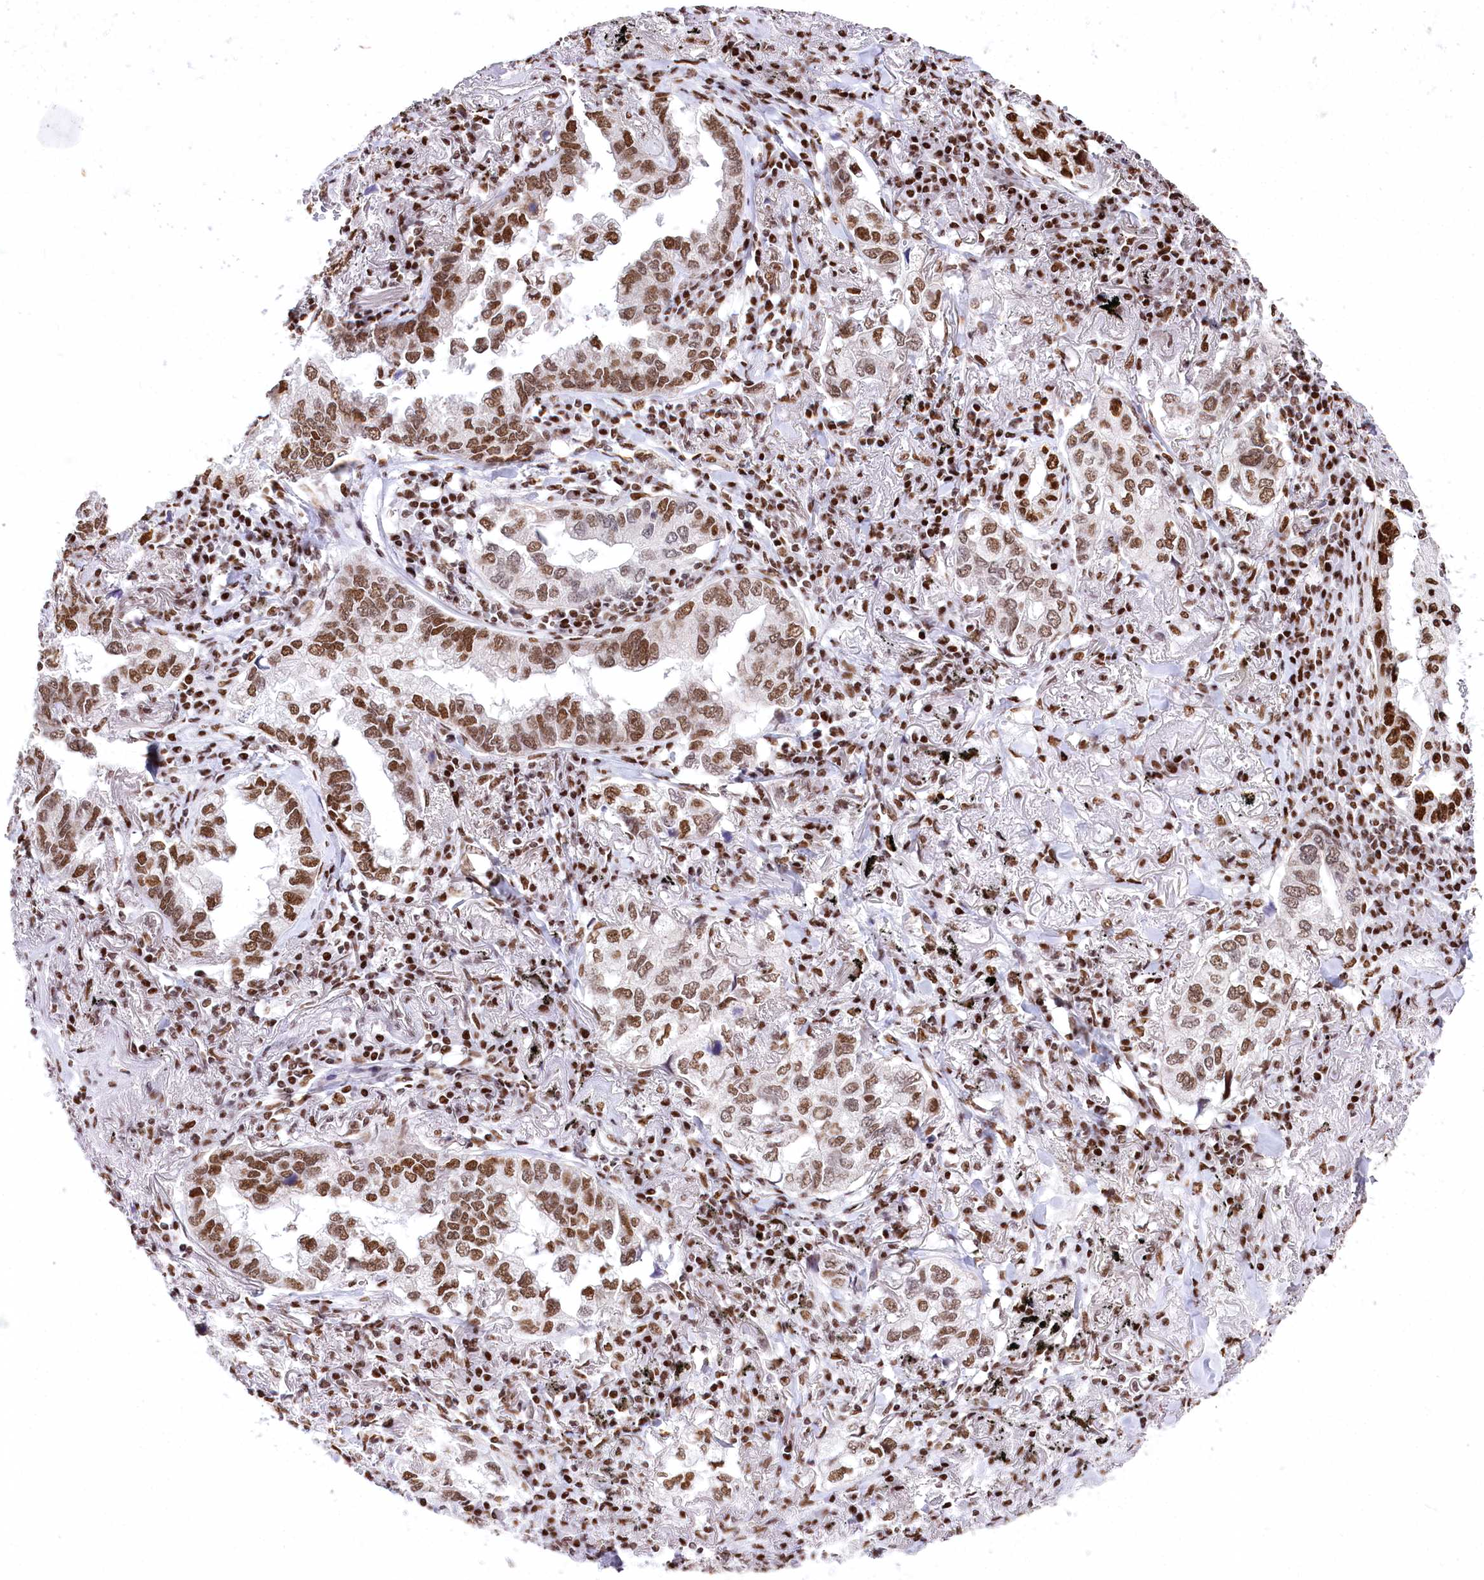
{"staining": {"intensity": "moderate", "quantity": ">75%", "location": "nuclear"}, "tissue": "lung cancer", "cell_type": "Tumor cells", "image_type": "cancer", "snomed": [{"axis": "morphology", "description": "Adenocarcinoma, NOS"}, {"axis": "topography", "description": "Lung"}], "caption": "Protein staining of lung cancer tissue reveals moderate nuclear expression in about >75% of tumor cells.", "gene": "POU4F3", "patient": {"sex": "male", "age": 65}}